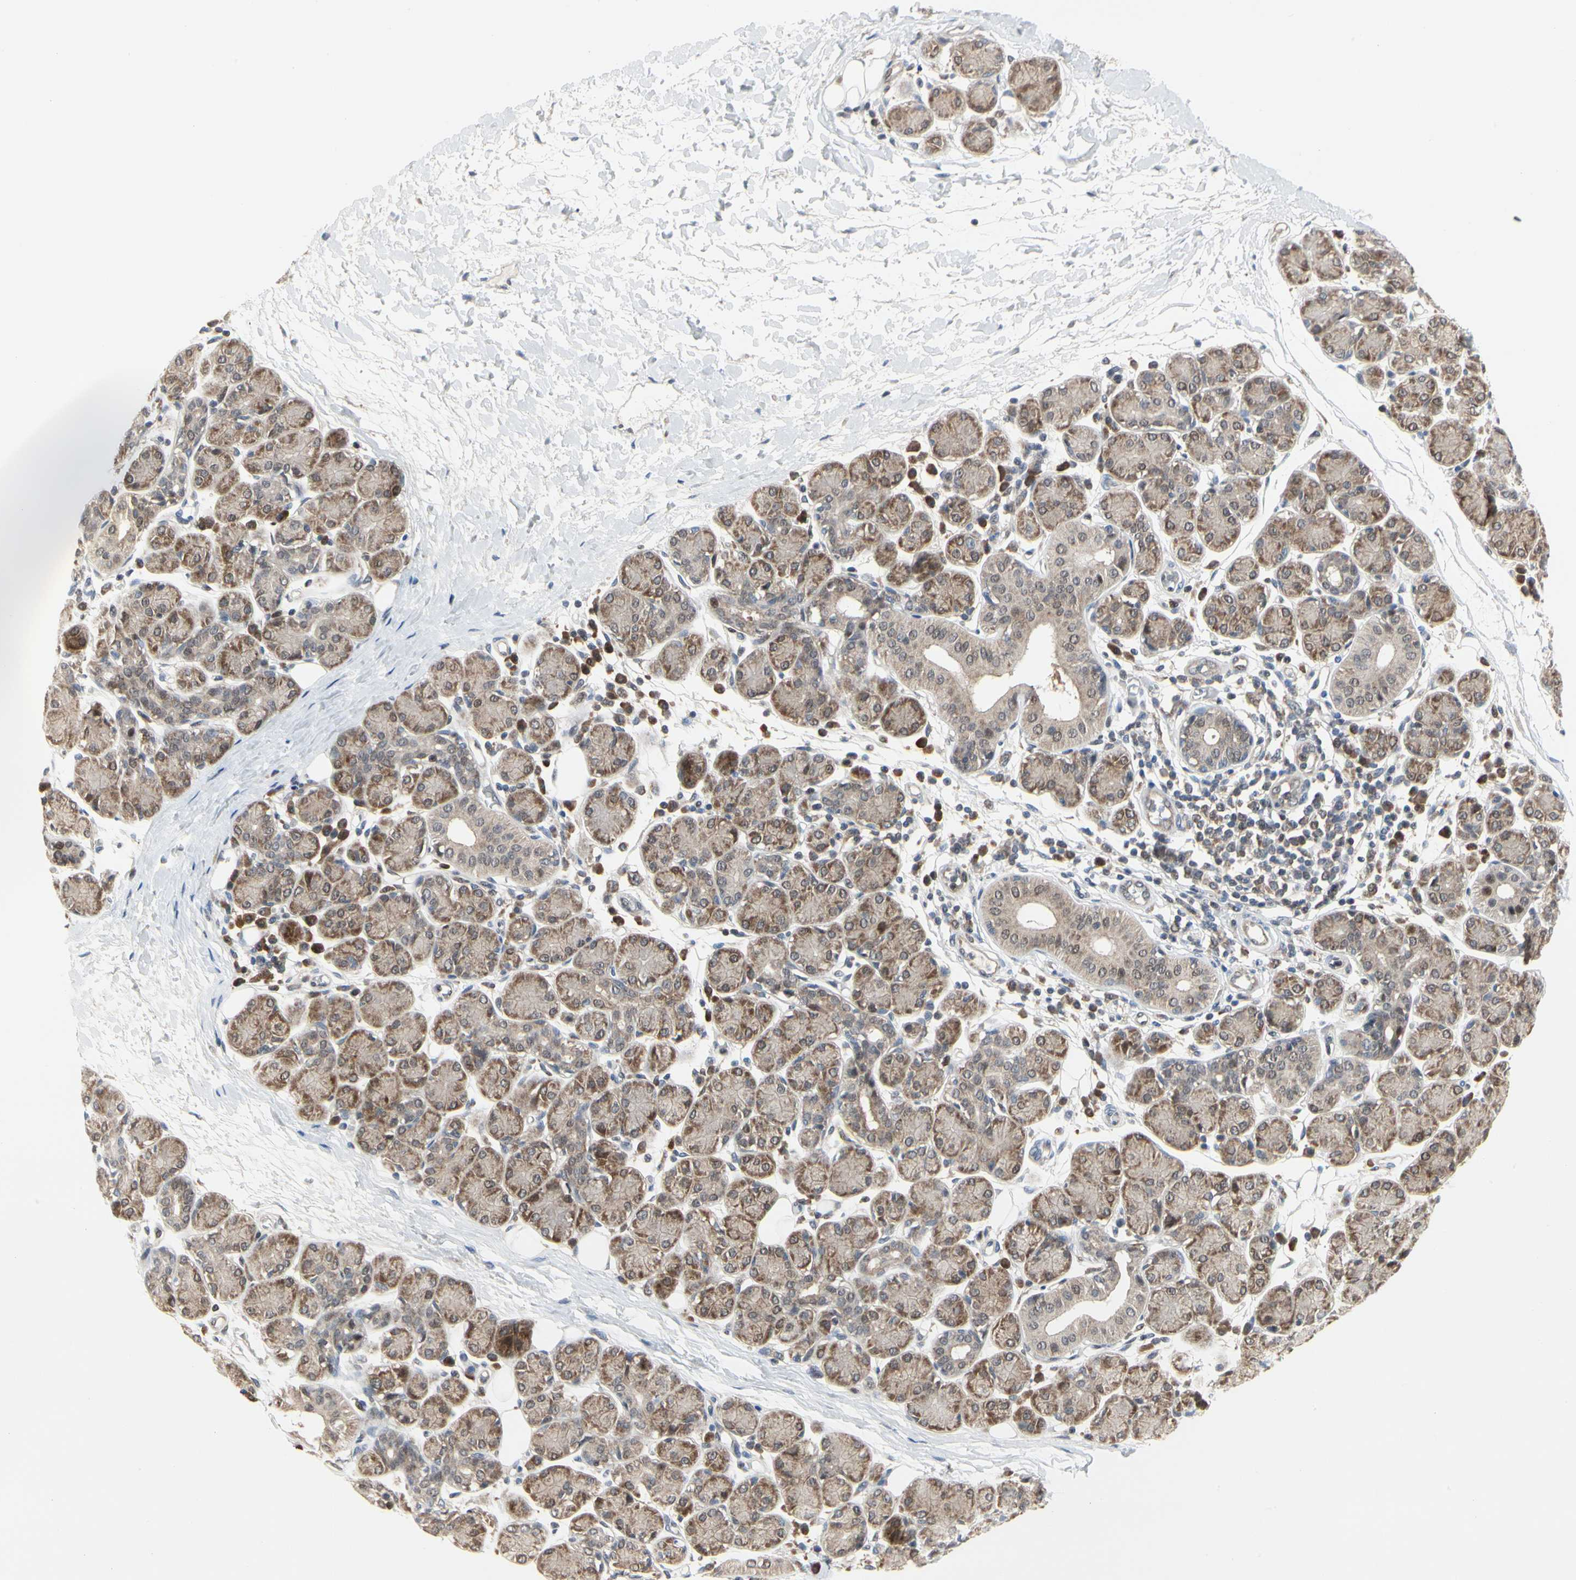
{"staining": {"intensity": "weak", "quantity": ">75%", "location": "cytoplasmic/membranous"}, "tissue": "salivary gland", "cell_type": "Glandular cells", "image_type": "normal", "snomed": [{"axis": "morphology", "description": "Normal tissue, NOS"}, {"axis": "morphology", "description": "Inflammation, NOS"}, {"axis": "topography", "description": "Lymph node"}, {"axis": "topography", "description": "Salivary gland"}], "caption": "A high-resolution histopathology image shows immunohistochemistry staining of unremarkable salivary gland, which reveals weak cytoplasmic/membranous expression in approximately >75% of glandular cells. (Stains: DAB in brown, nuclei in blue, Microscopy: brightfield microscopy at high magnification).", "gene": "CDK5", "patient": {"sex": "male", "age": 3}}